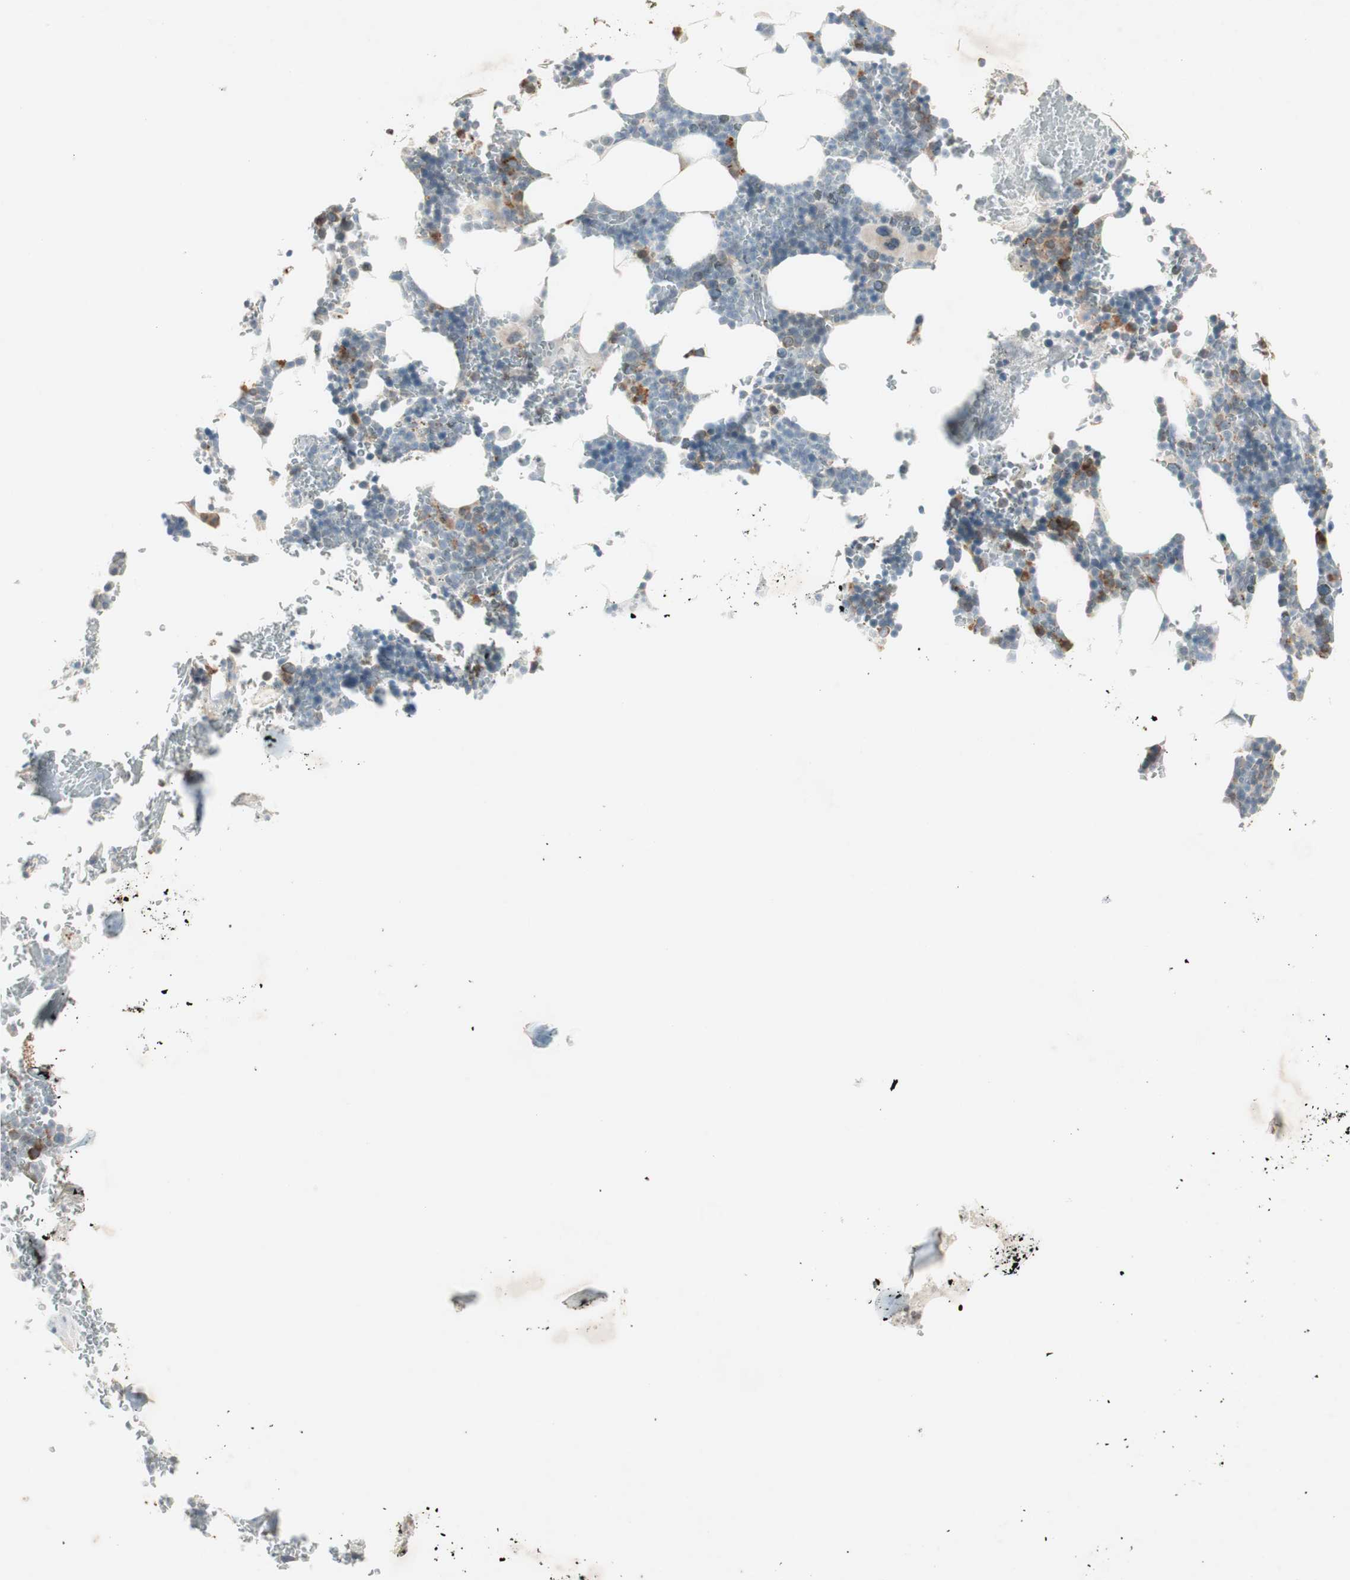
{"staining": {"intensity": "strong", "quantity": "<25%", "location": "cytoplasmic/membranous"}, "tissue": "bone marrow", "cell_type": "Hematopoietic cells", "image_type": "normal", "snomed": [{"axis": "morphology", "description": "Normal tissue, NOS"}, {"axis": "topography", "description": "Bone marrow"}], "caption": "Unremarkable bone marrow reveals strong cytoplasmic/membranous staining in about <25% of hematopoietic cells.", "gene": "RPL23", "patient": {"sex": "female", "age": 73}}